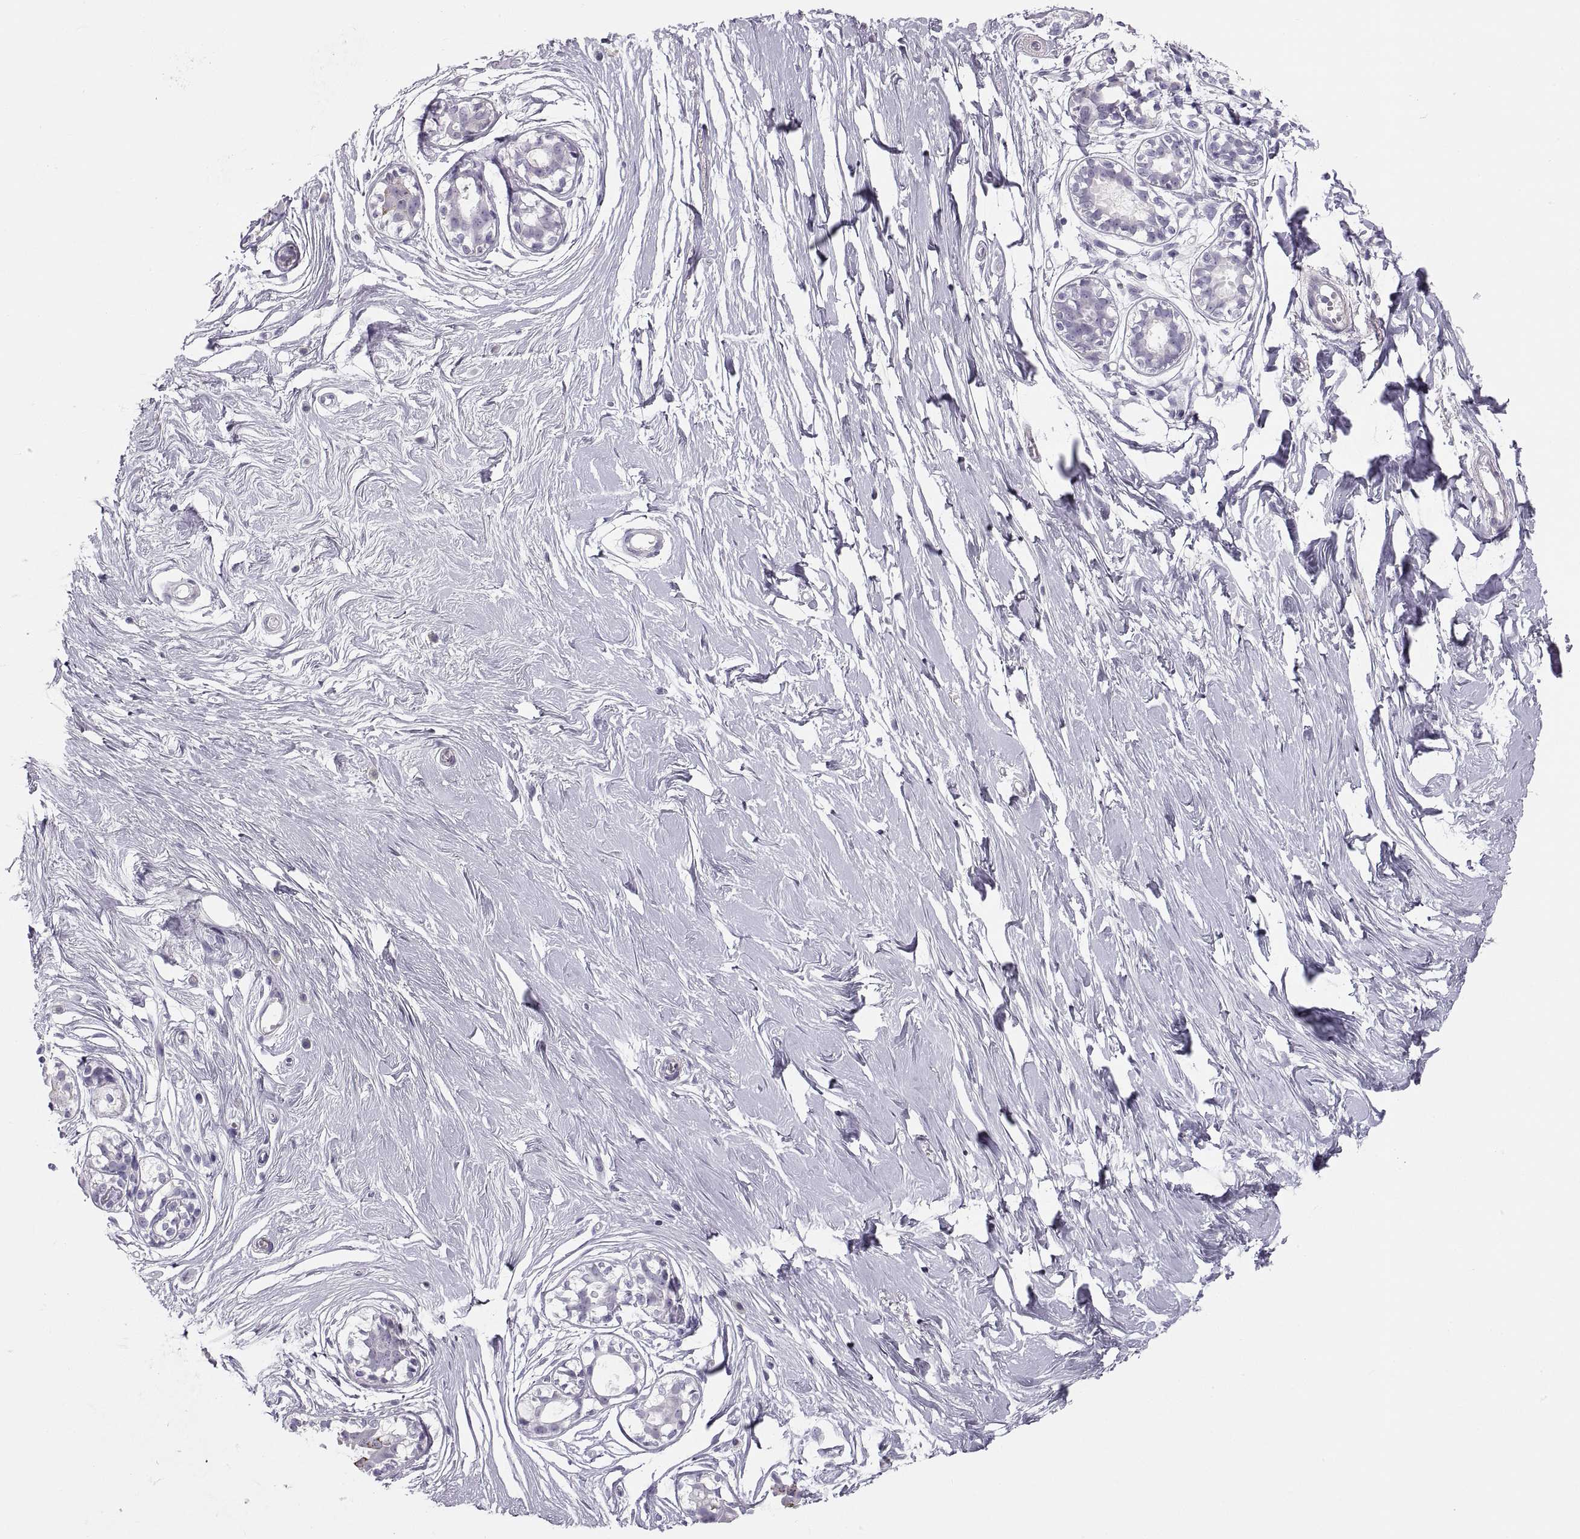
{"staining": {"intensity": "negative", "quantity": "none", "location": "none"}, "tissue": "breast", "cell_type": "Adipocytes", "image_type": "normal", "snomed": [{"axis": "morphology", "description": "Normal tissue, NOS"}, {"axis": "topography", "description": "Breast"}], "caption": "Immunohistochemistry image of unremarkable human breast stained for a protein (brown), which reveals no staining in adipocytes. Nuclei are stained in blue.", "gene": "COL9A3", "patient": {"sex": "female", "age": 49}}